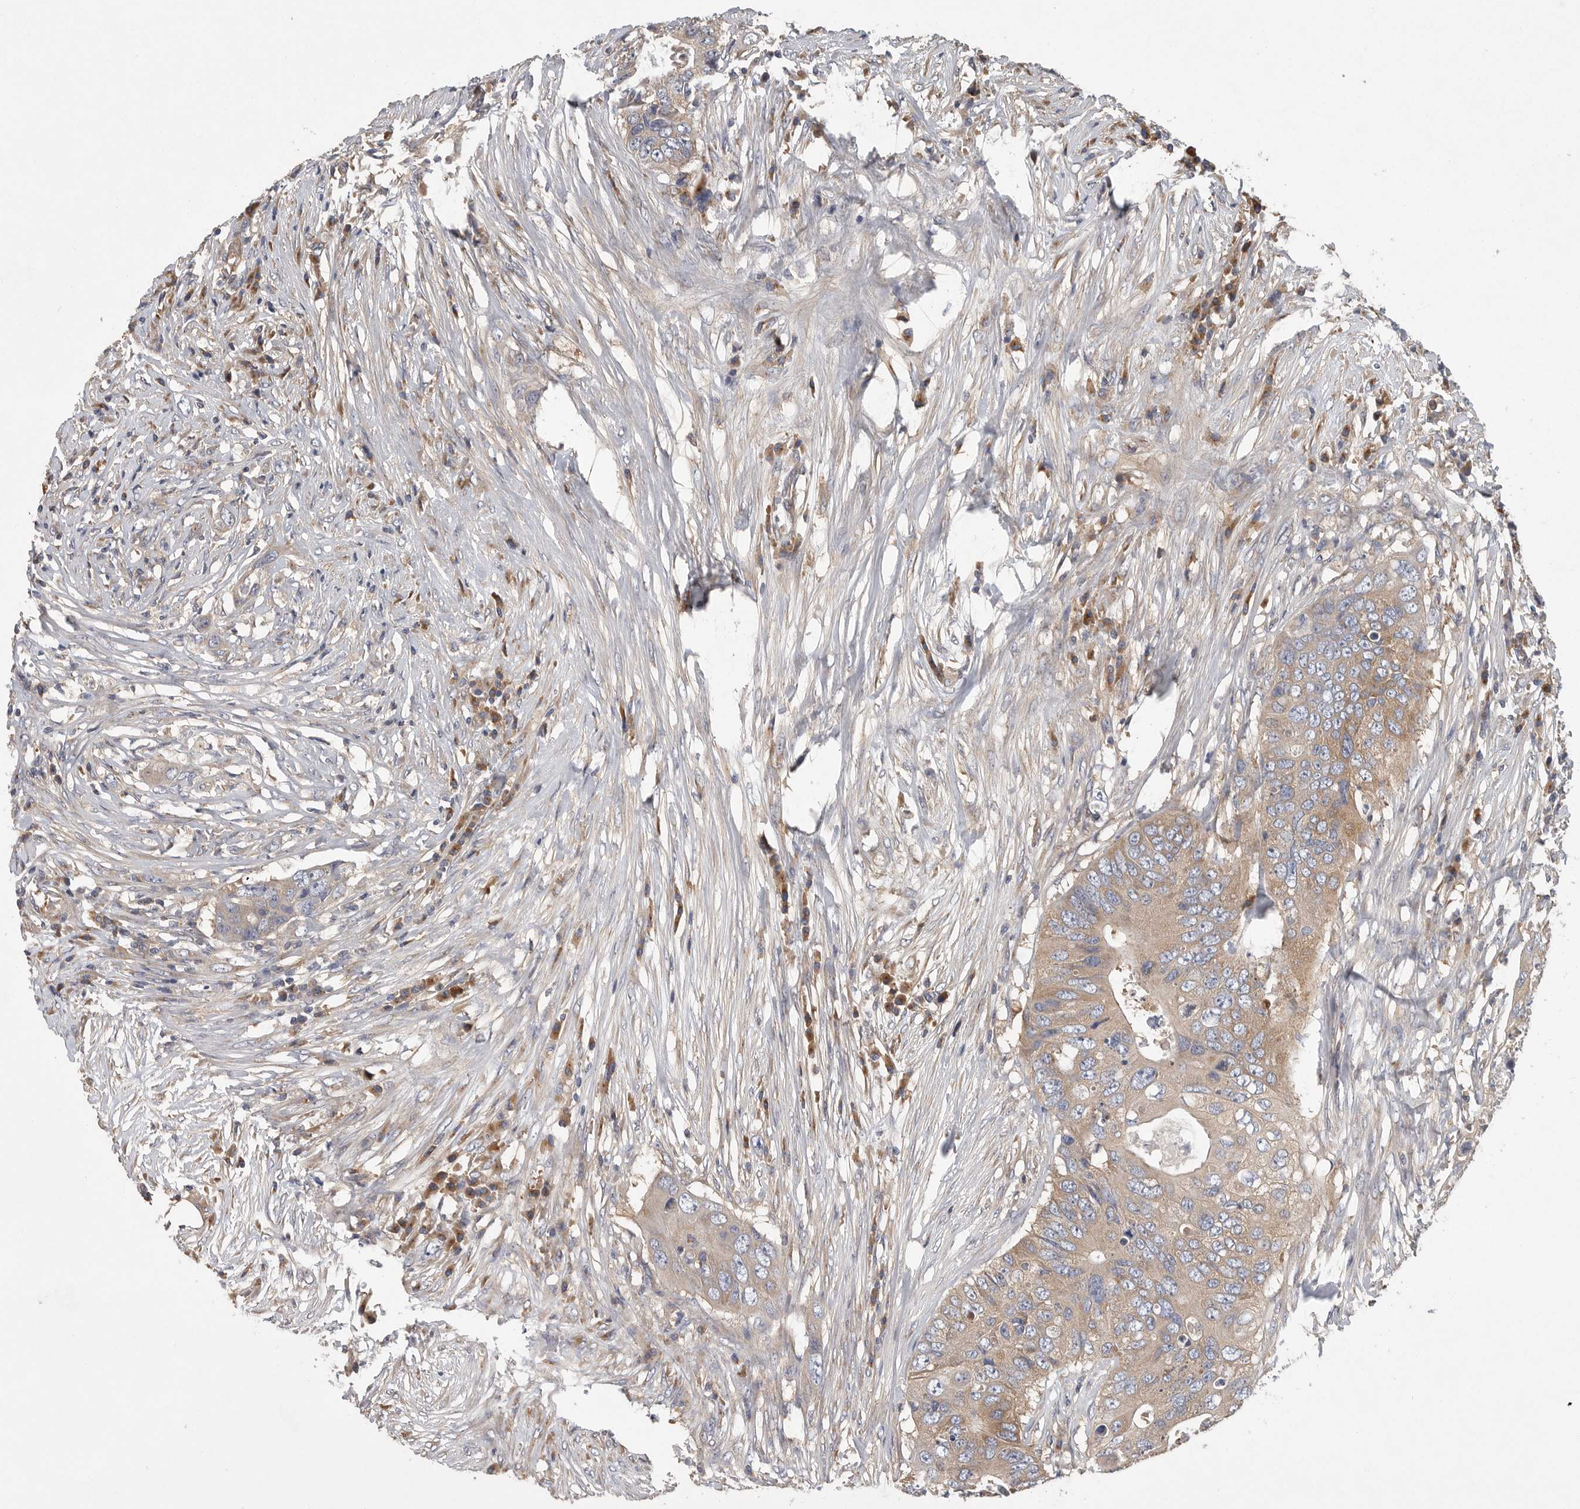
{"staining": {"intensity": "weak", "quantity": ">75%", "location": "cytoplasmic/membranous"}, "tissue": "colorectal cancer", "cell_type": "Tumor cells", "image_type": "cancer", "snomed": [{"axis": "morphology", "description": "Adenocarcinoma, NOS"}, {"axis": "topography", "description": "Colon"}], "caption": "This photomicrograph exhibits immunohistochemistry (IHC) staining of colorectal cancer (adenocarcinoma), with low weak cytoplasmic/membranous staining in about >75% of tumor cells.", "gene": "OXR1", "patient": {"sex": "male", "age": 71}}